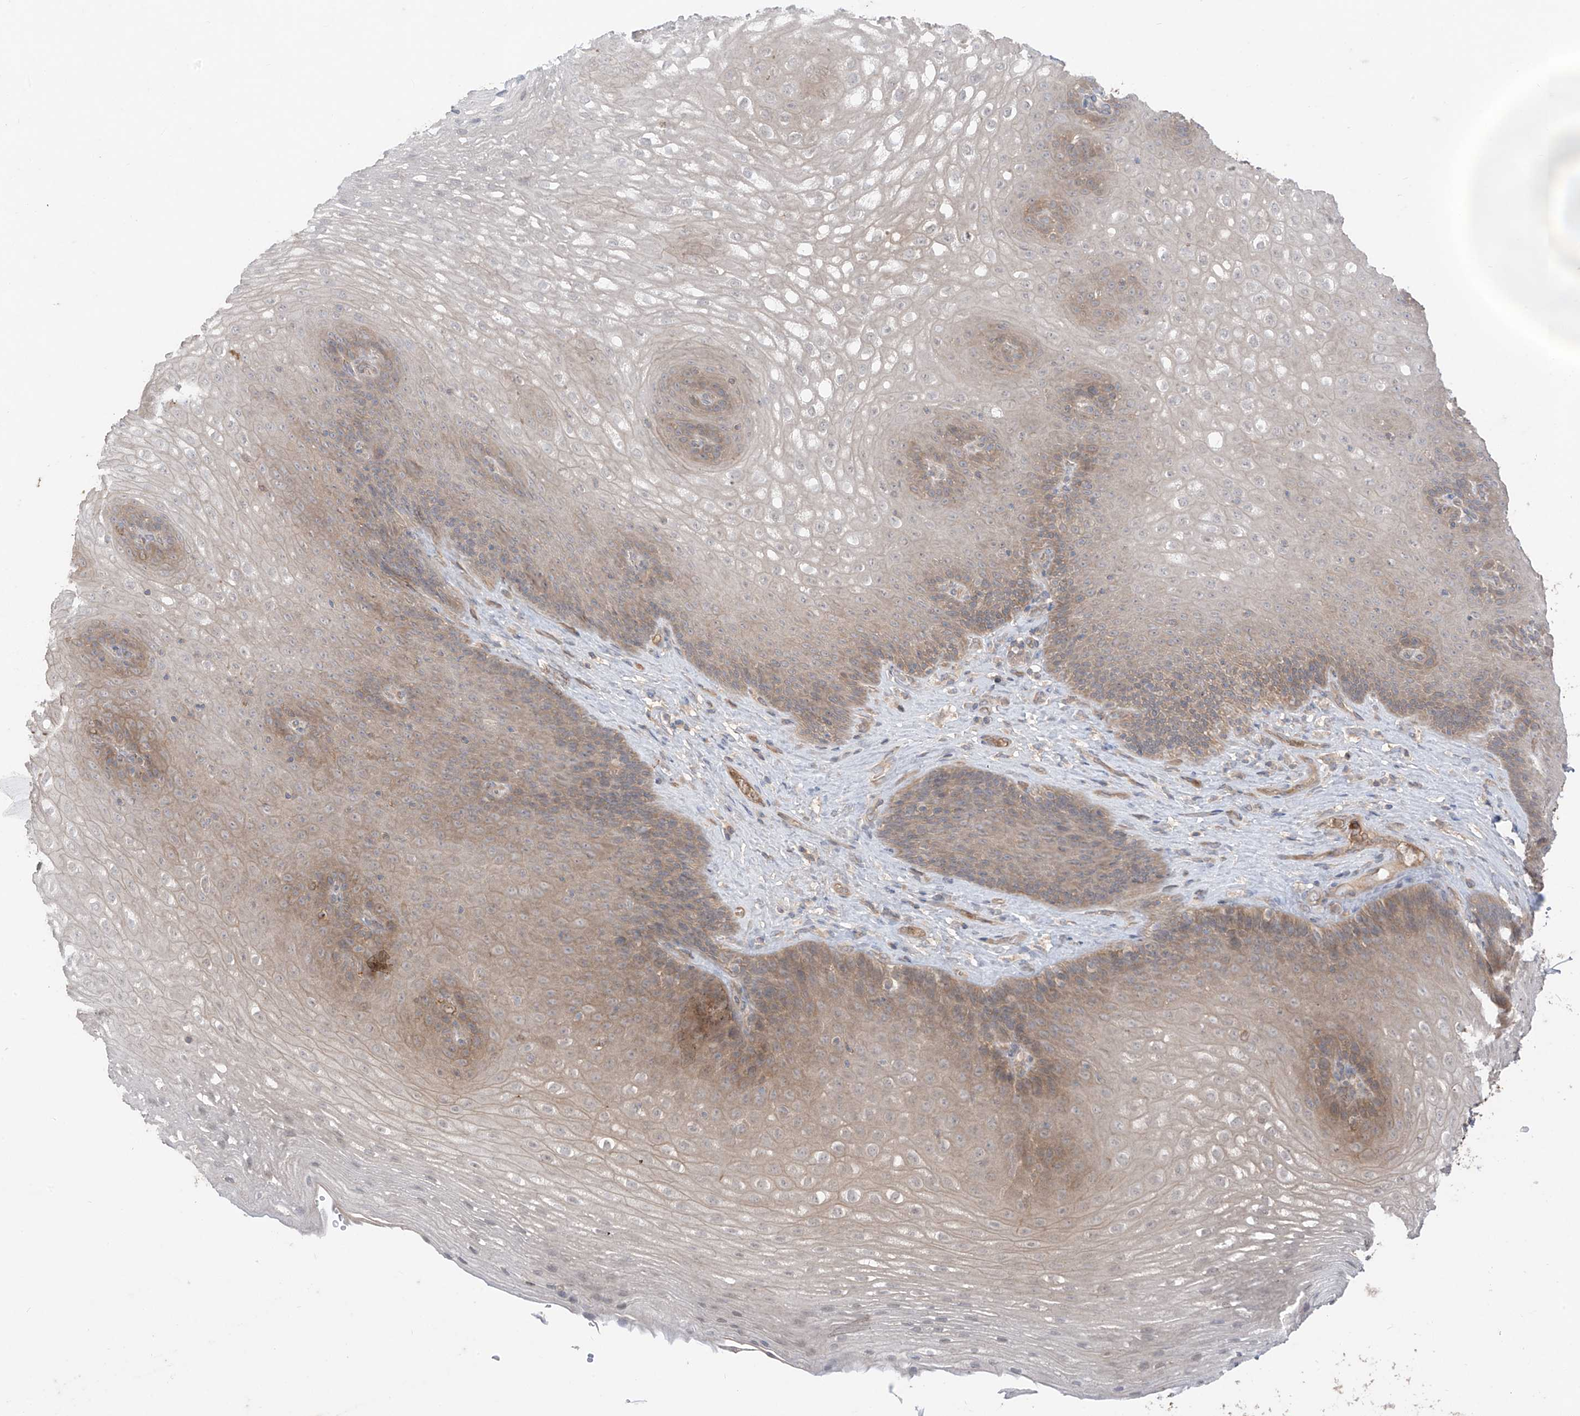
{"staining": {"intensity": "moderate", "quantity": "25%-75%", "location": "cytoplasmic/membranous"}, "tissue": "esophagus", "cell_type": "Squamous epithelial cells", "image_type": "normal", "snomed": [{"axis": "morphology", "description": "Normal tissue, NOS"}, {"axis": "topography", "description": "Esophagus"}], "caption": "Brown immunohistochemical staining in normal esophagus reveals moderate cytoplasmic/membranous expression in approximately 25%-75% of squamous epithelial cells.", "gene": "CACNA2D4", "patient": {"sex": "female", "age": 66}}